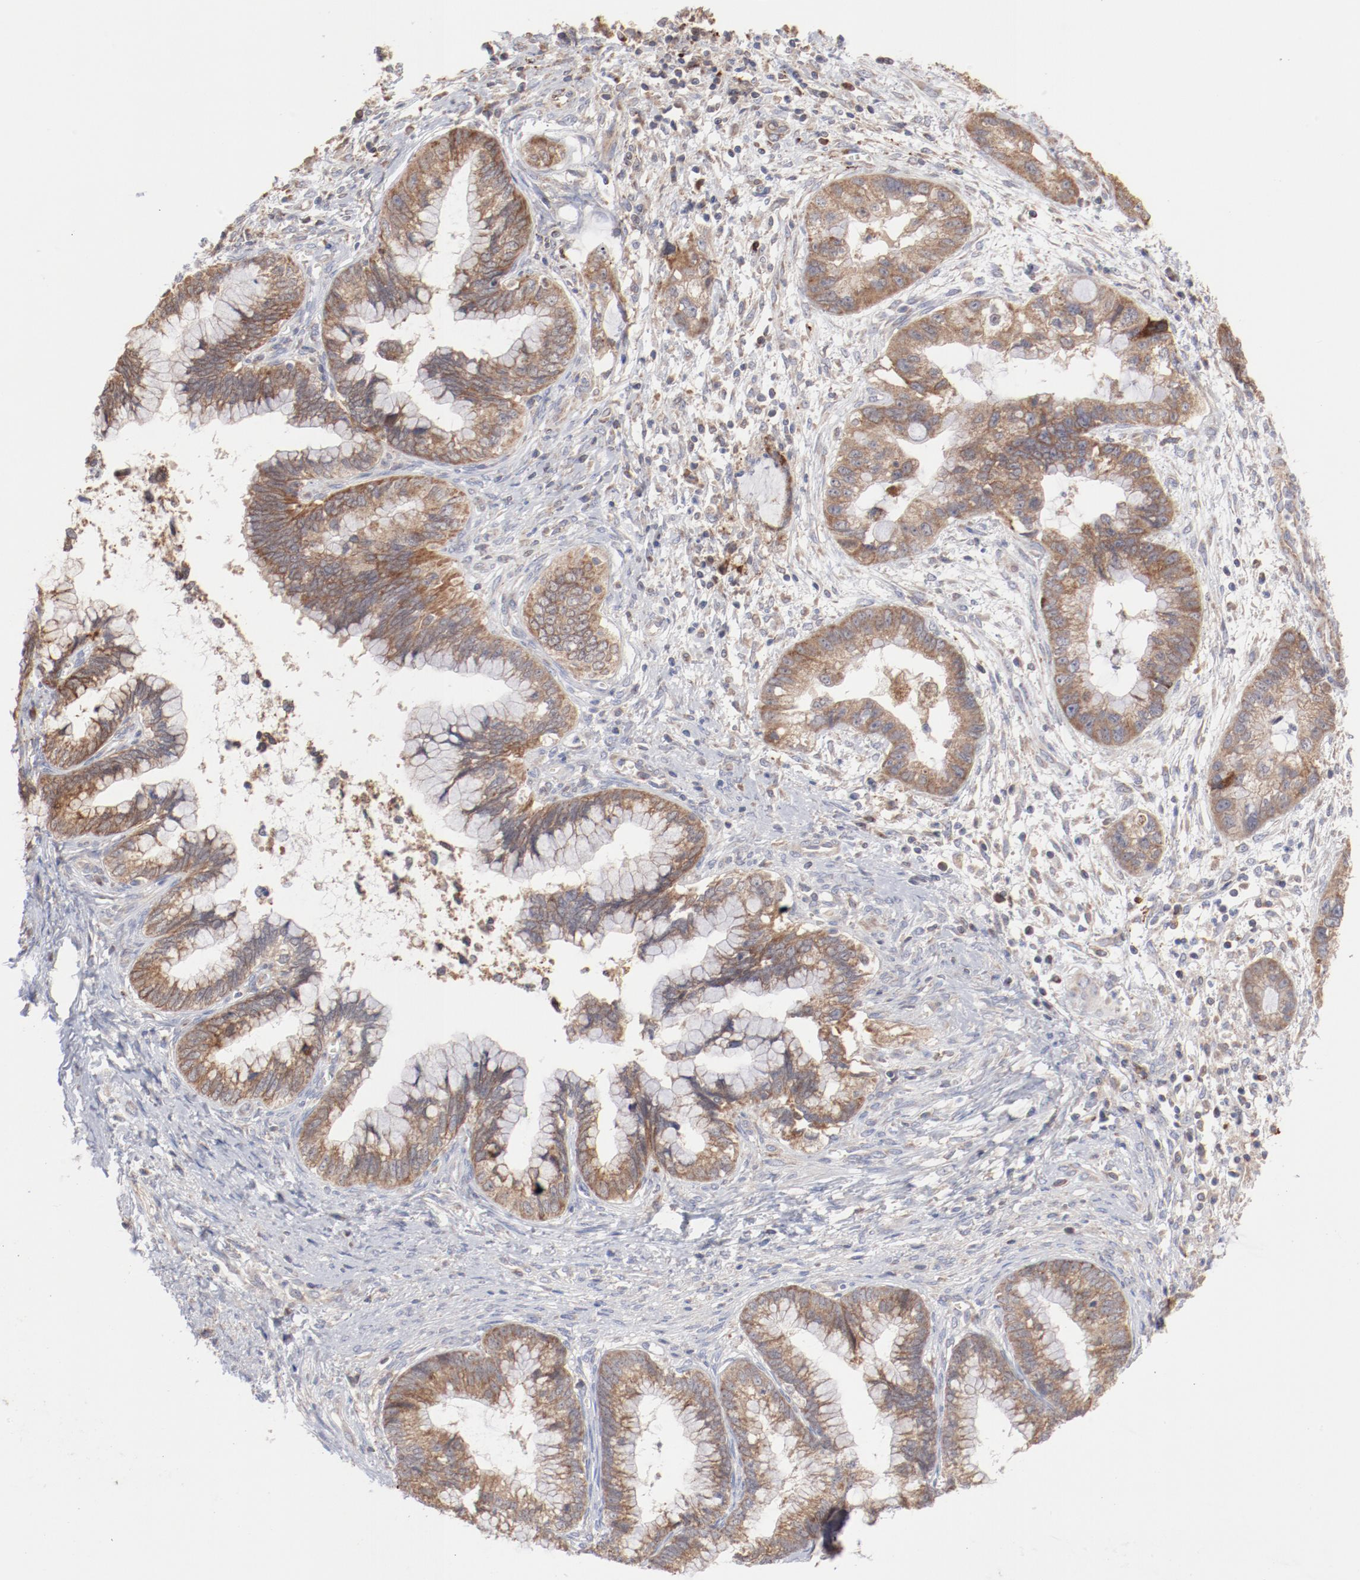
{"staining": {"intensity": "moderate", "quantity": ">75%", "location": "cytoplasmic/membranous"}, "tissue": "cervical cancer", "cell_type": "Tumor cells", "image_type": "cancer", "snomed": [{"axis": "morphology", "description": "Adenocarcinoma, NOS"}, {"axis": "topography", "description": "Cervix"}], "caption": "A brown stain labels moderate cytoplasmic/membranous expression of a protein in human cervical adenocarcinoma tumor cells.", "gene": "PPFIBP2", "patient": {"sex": "female", "age": 44}}